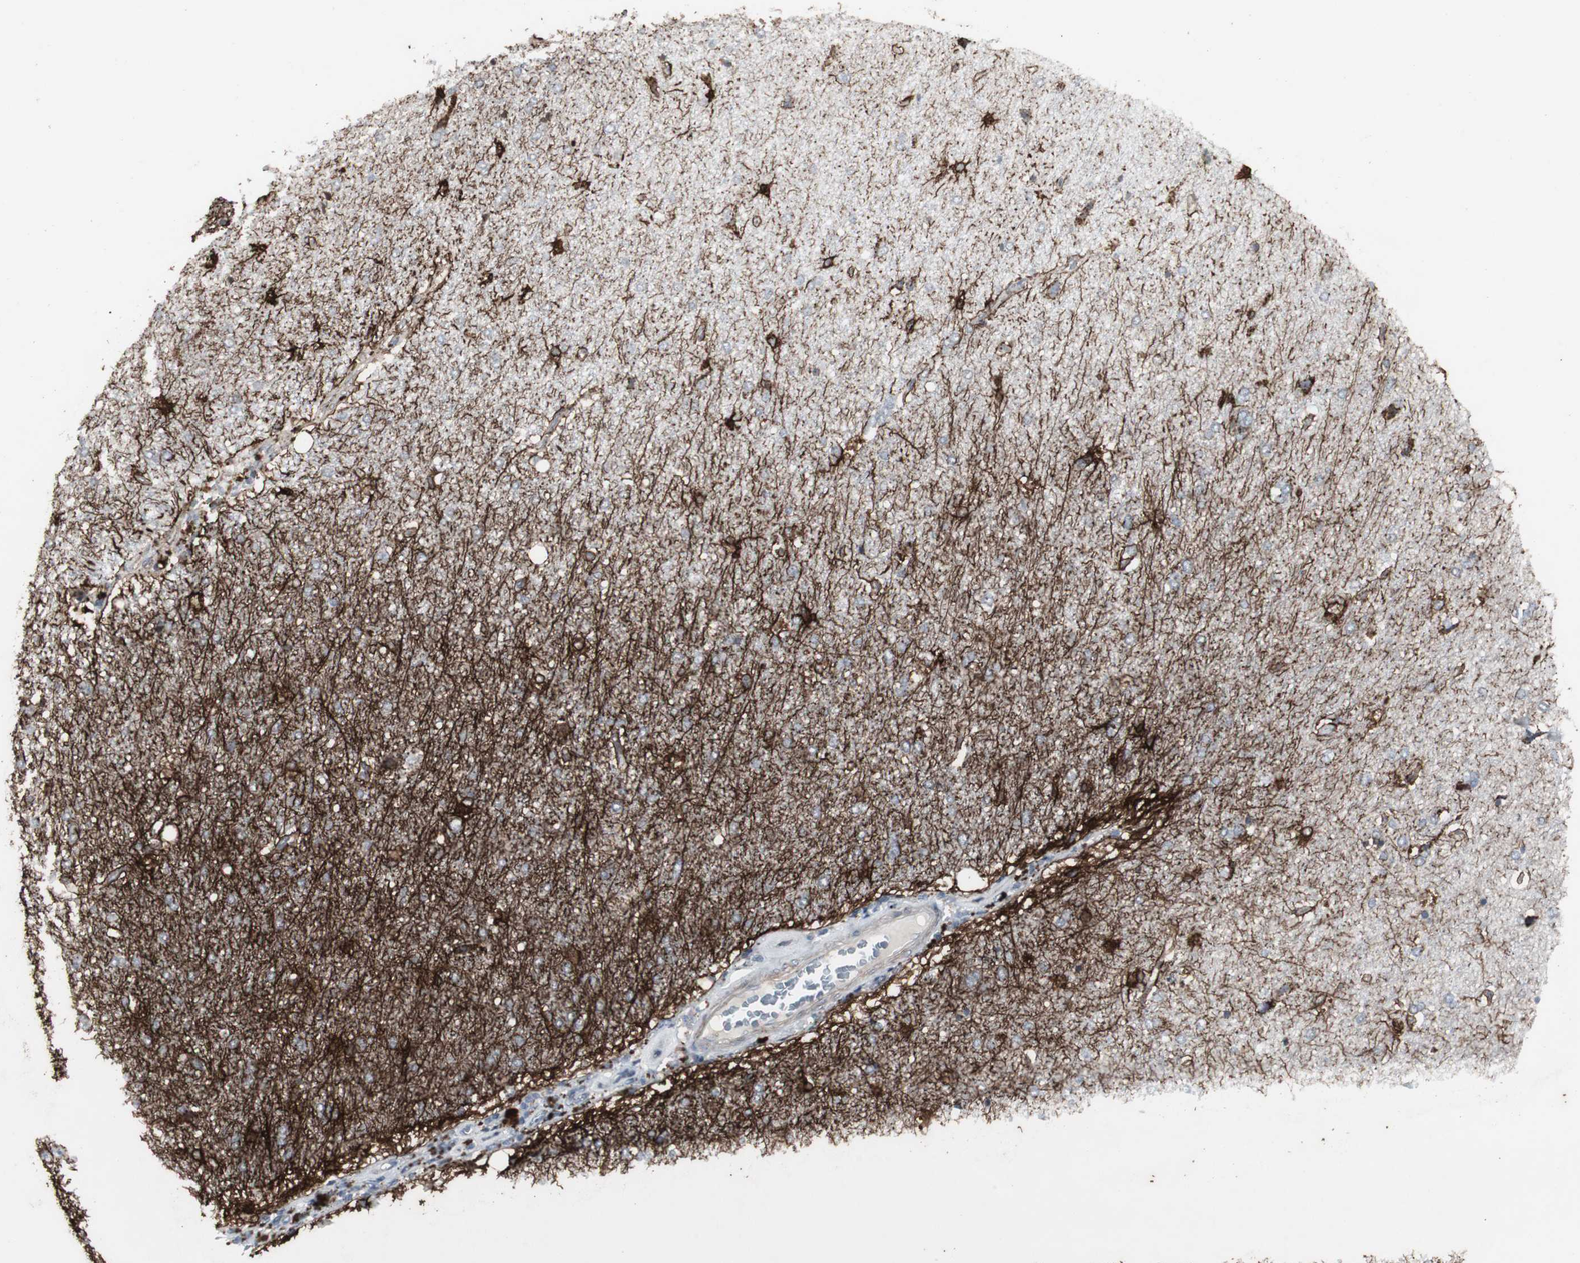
{"staining": {"intensity": "negative", "quantity": "none", "location": "none"}, "tissue": "cerebral cortex", "cell_type": "Endothelial cells", "image_type": "normal", "snomed": [{"axis": "morphology", "description": "Normal tissue, NOS"}, {"axis": "topography", "description": "Cerebral cortex"}], "caption": "A high-resolution photomicrograph shows immunohistochemistry staining of unremarkable cerebral cortex, which exhibits no significant positivity in endothelial cells. (Brightfield microscopy of DAB immunohistochemistry at high magnification).", "gene": "GBA1", "patient": {"sex": "male", "age": 62}}